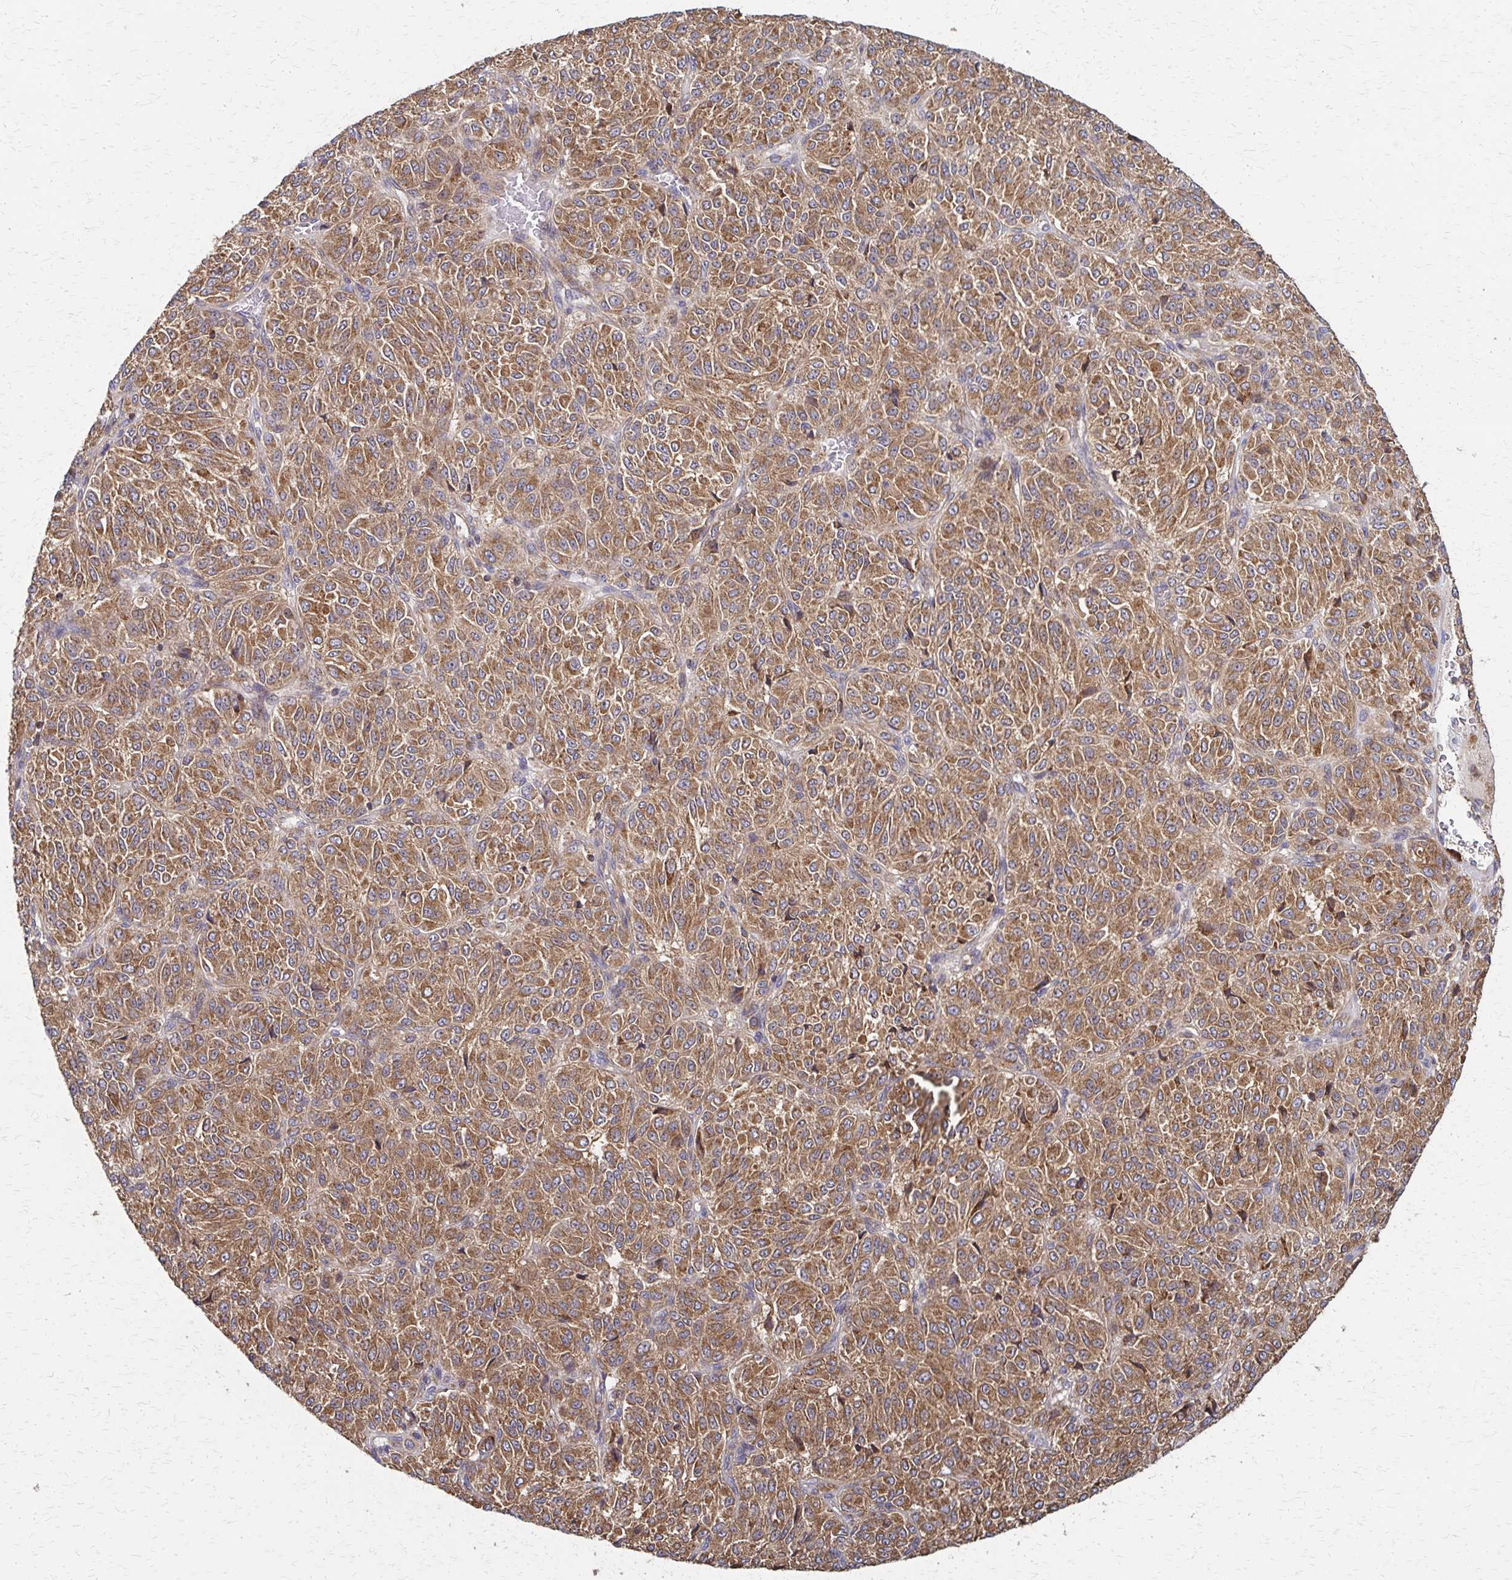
{"staining": {"intensity": "moderate", "quantity": ">75%", "location": "cytoplasmic/membranous"}, "tissue": "melanoma", "cell_type": "Tumor cells", "image_type": "cancer", "snomed": [{"axis": "morphology", "description": "Malignant melanoma, Metastatic site"}, {"axis": "topography", "description": "Brain"}], "caption": "Immunohistochemical staining of malignant melanoma (metastatic site) exhibits medium levels of moderate cytoplasmic/membranous protein staining in about >75% of tumor cells.", "gene": "EEF2", "patient": {"sex": "female", "age": 56}}